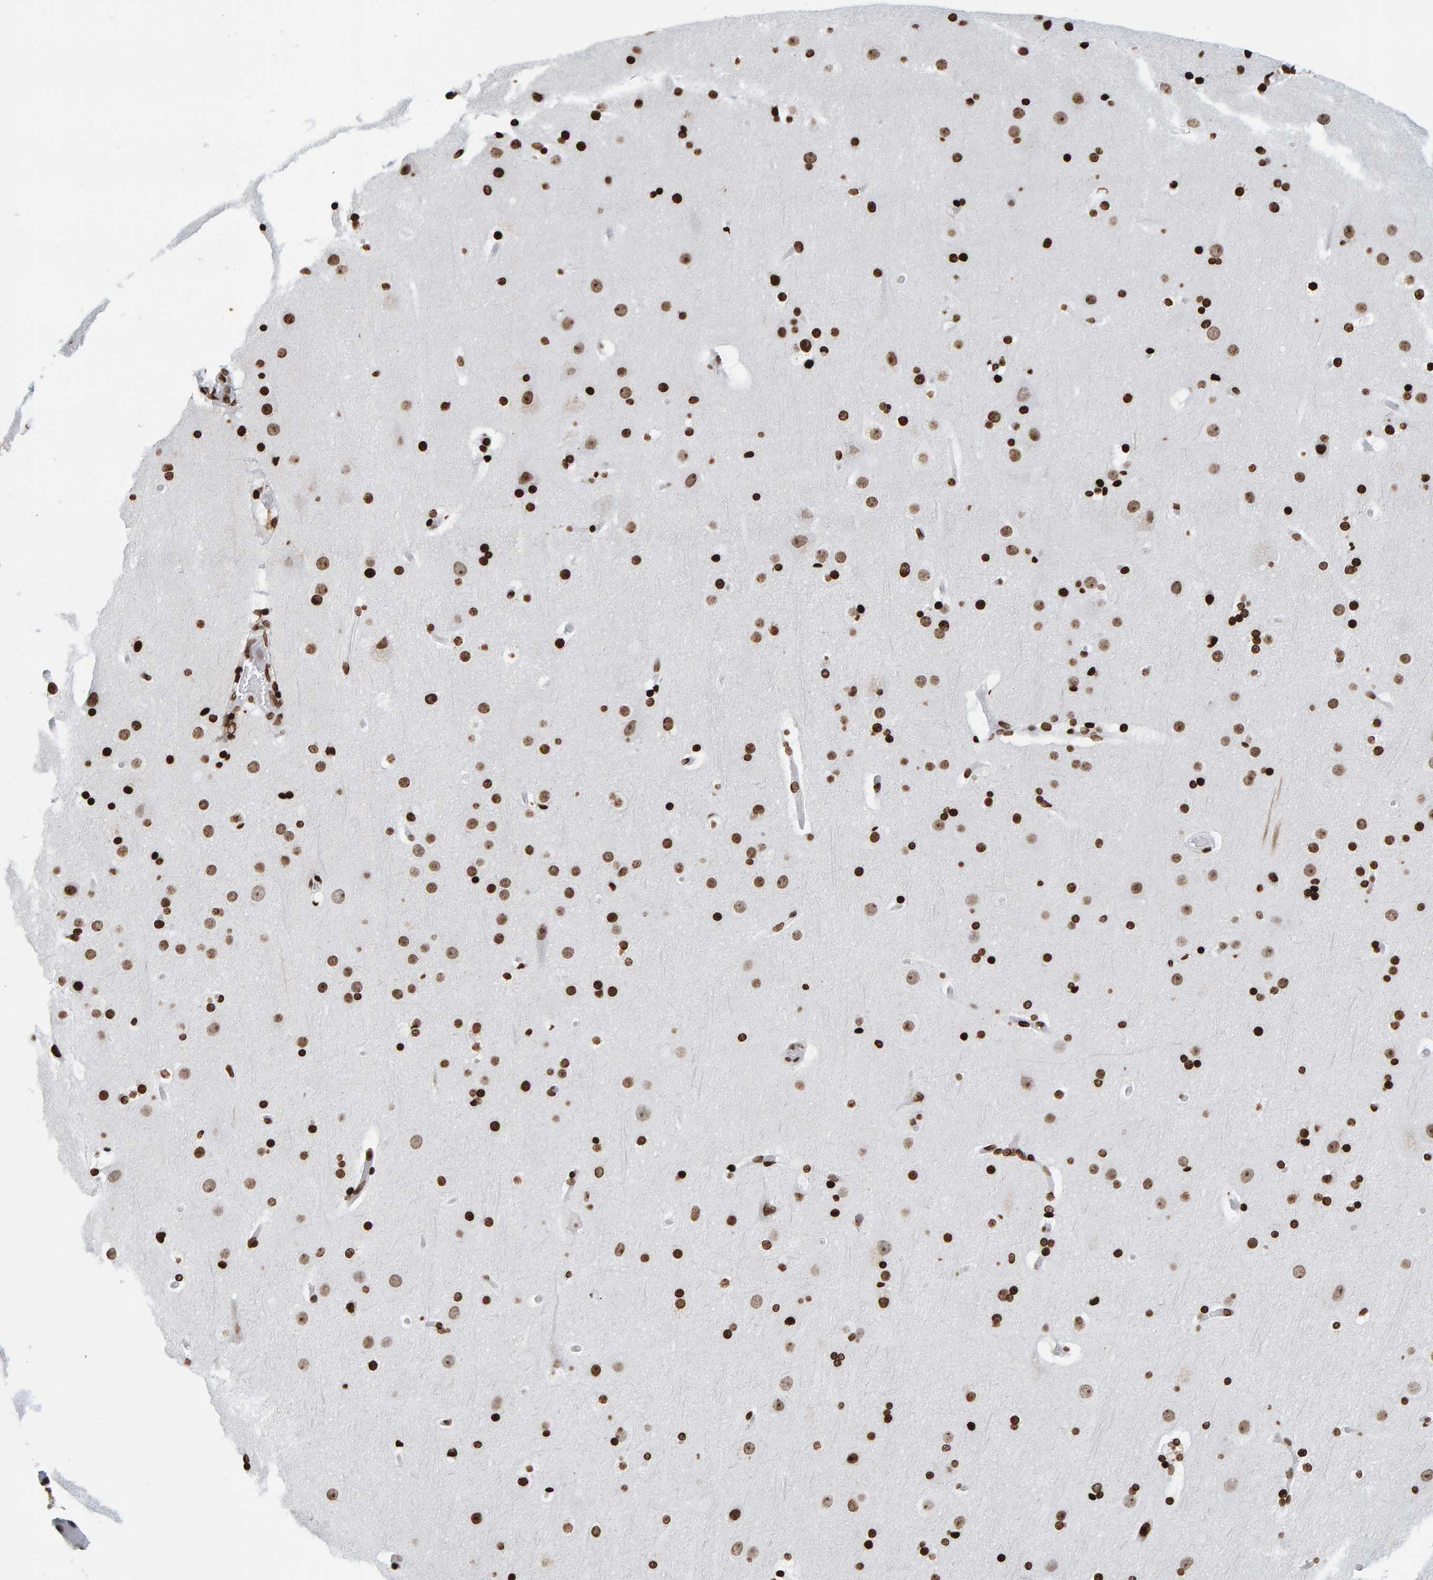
{"staining": {"intensity": "moderate", "quantity": ">75%", "location": "nuclear"}, "tissue": "cerebral cortex", "cell_type": "Endothelial cells", "image_type": "normal", "snomed": [{"axis": "morphology", "description": "Normal tissue, NOS"}, {"axis": "topography", "description": "Cerebral cortex"}], "caption": "Normal cerebral cortex demonstrates moderate nuclear expression in about >75% of endothelial cells.", "gene": "BRF2", "patient": {"sex": "male", "age": 57}}